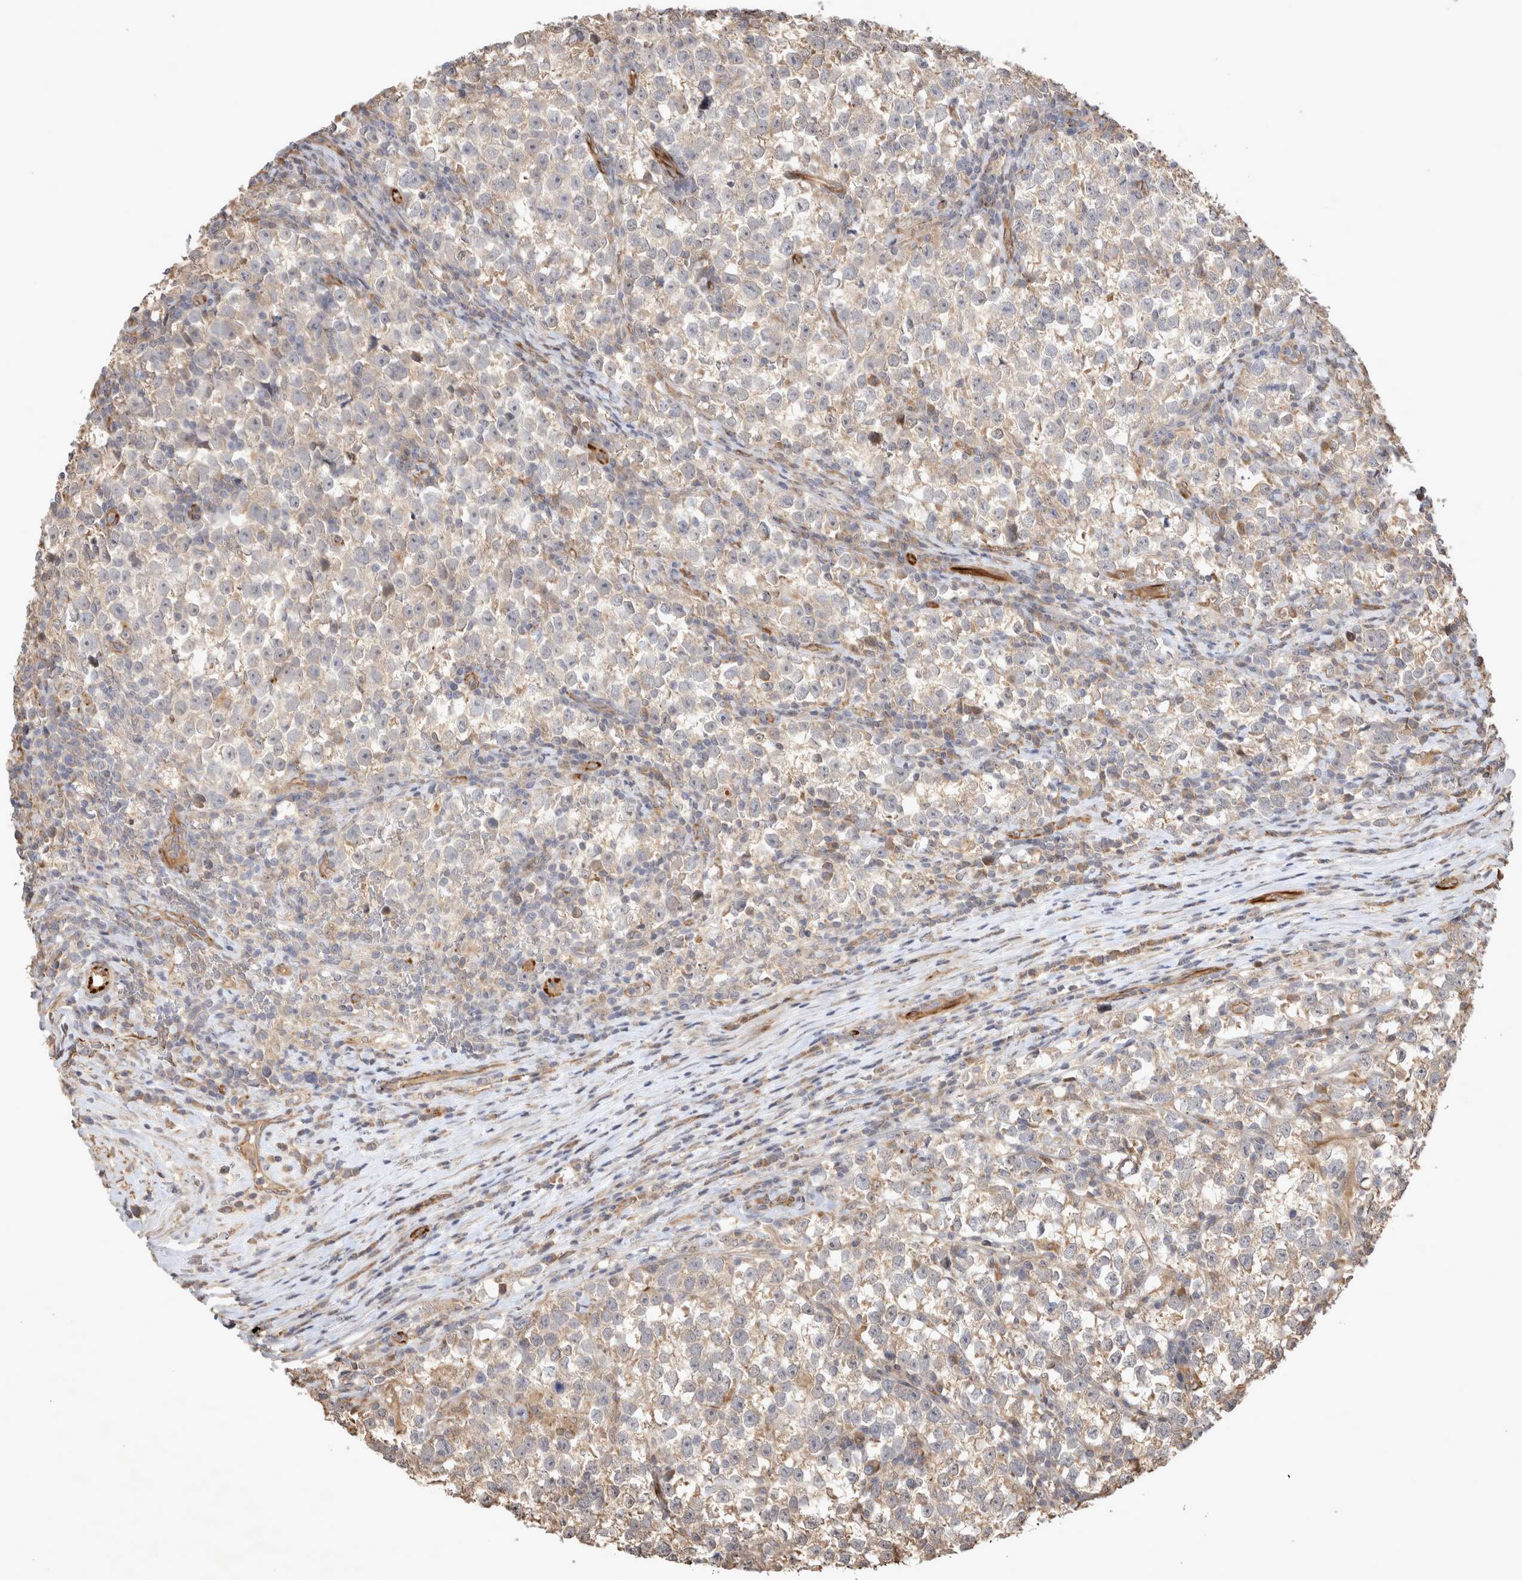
{"staining": {"intensity": "weak", "quantity": "25%-75%", "location": "cytoplasmic/membranous"}, "tissue": "testis cancer", "cell_type": "Tumor cells", "image_type": "cancer", "snomed": [{"axis": "morphology", "description": "Normal tissue, NOS"}, {"axis": "morphology", "description": "Seminoma, NOS"}, {"axis": "topography", "description": "Testis"}], "caption": "Immunohistochemical staining of human seminoma (testis) demonstrates weak cytoplasmic/membranous protein expression in approximately 25%-75% of tumor cells.", "gene": "NMU", "patient": {"sex": "male", "age": 43}}